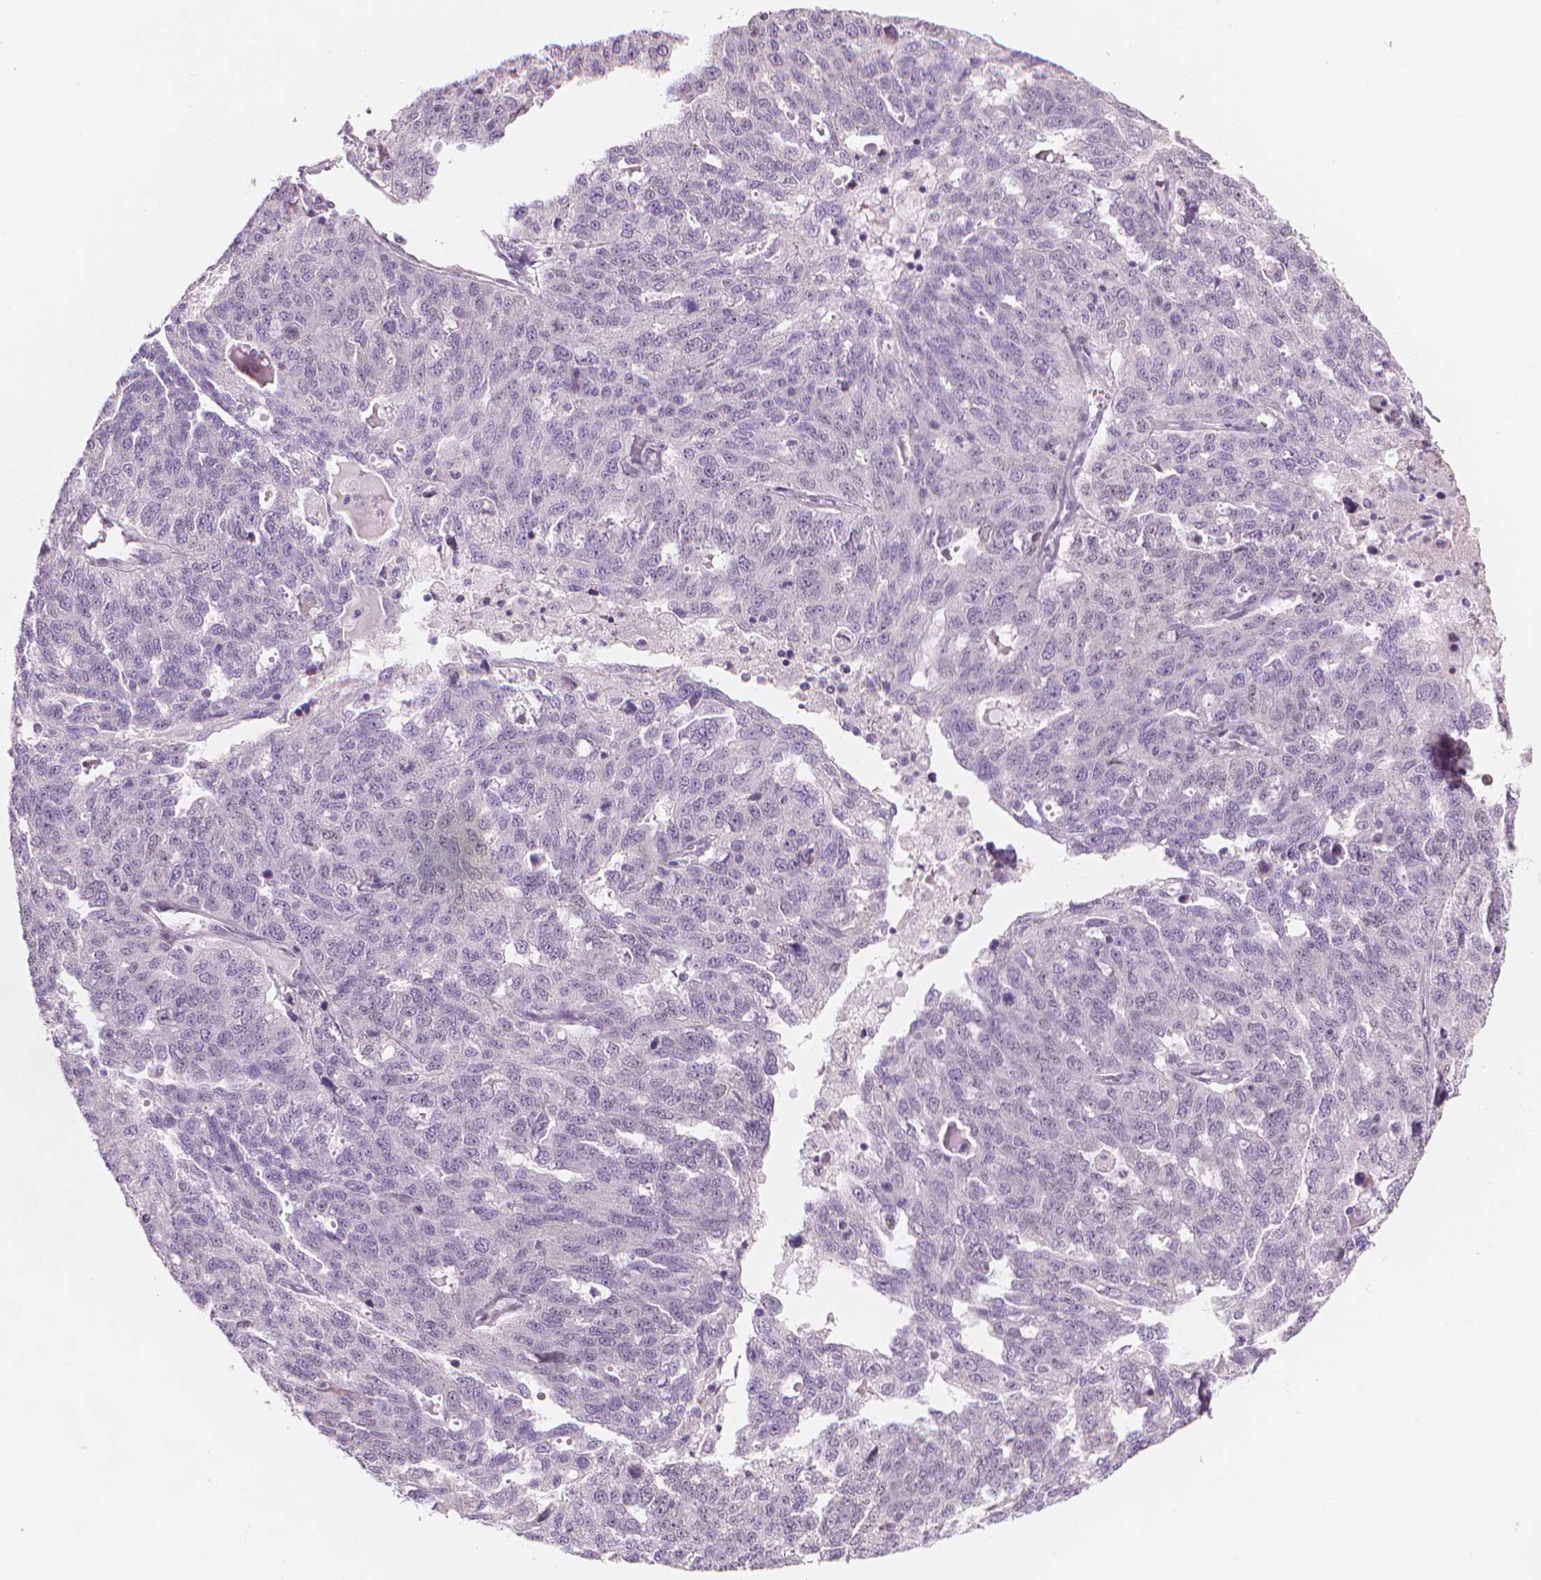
{"staining": {"intensity": "negative", "quantity": "none", "location": "none"}, "tissue": "ovarian cancer", "cell_type": "Tumor cells", "image_type": "cancer", "snomed": [{"axis": "morphology", "description": "Cystadenocarcinoma, serous, NOS"}, {"axis": "topography", "description": "Ovary"}], "caption": "The image demonstrates no significant positivity in tumor cells of ovarian serous cystadenocarcinoma.", "gene": "IFFO1", "patient": {"sex": "female", "age": 71}}